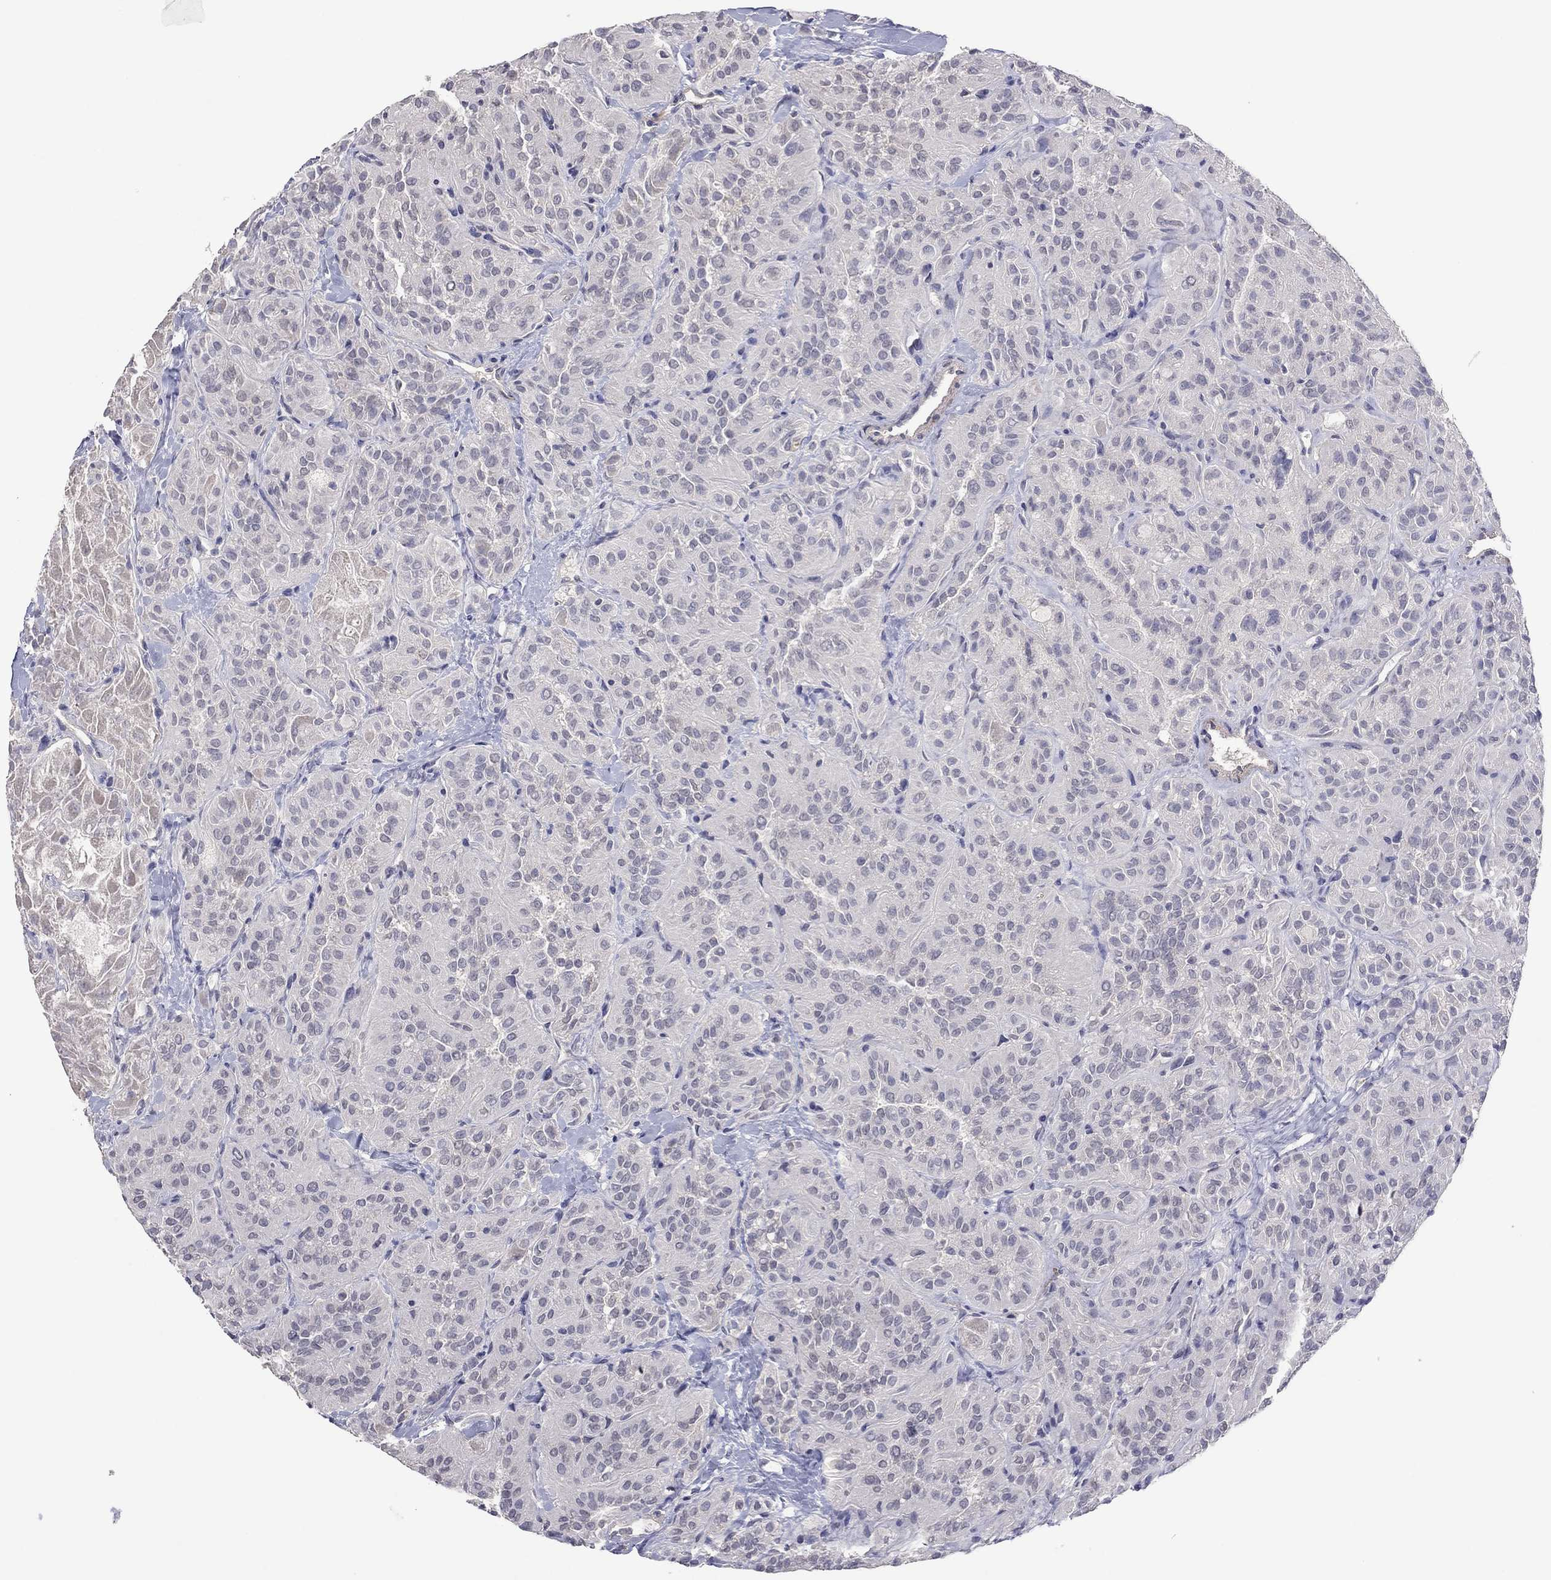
{"staining": {"intensity": "negative", "quantity": "none", "location": "none"}, "tissue": "thyroid cancer", "cell_type": "Tumor cells", "image_type": "cancer", "snomed": [{"axis": "morphology", "description": "Papillary adenocarcinoma, NOS"}, {"axis": "topography", "description": "Thyroid gland"}], "caption": "Human thyroid cancer stained for a protein using immunohistochemistry demonstrates no expression in tumor cells.", "gene": "IP6K3", "patient": {"sex": "female", "age": 45}}